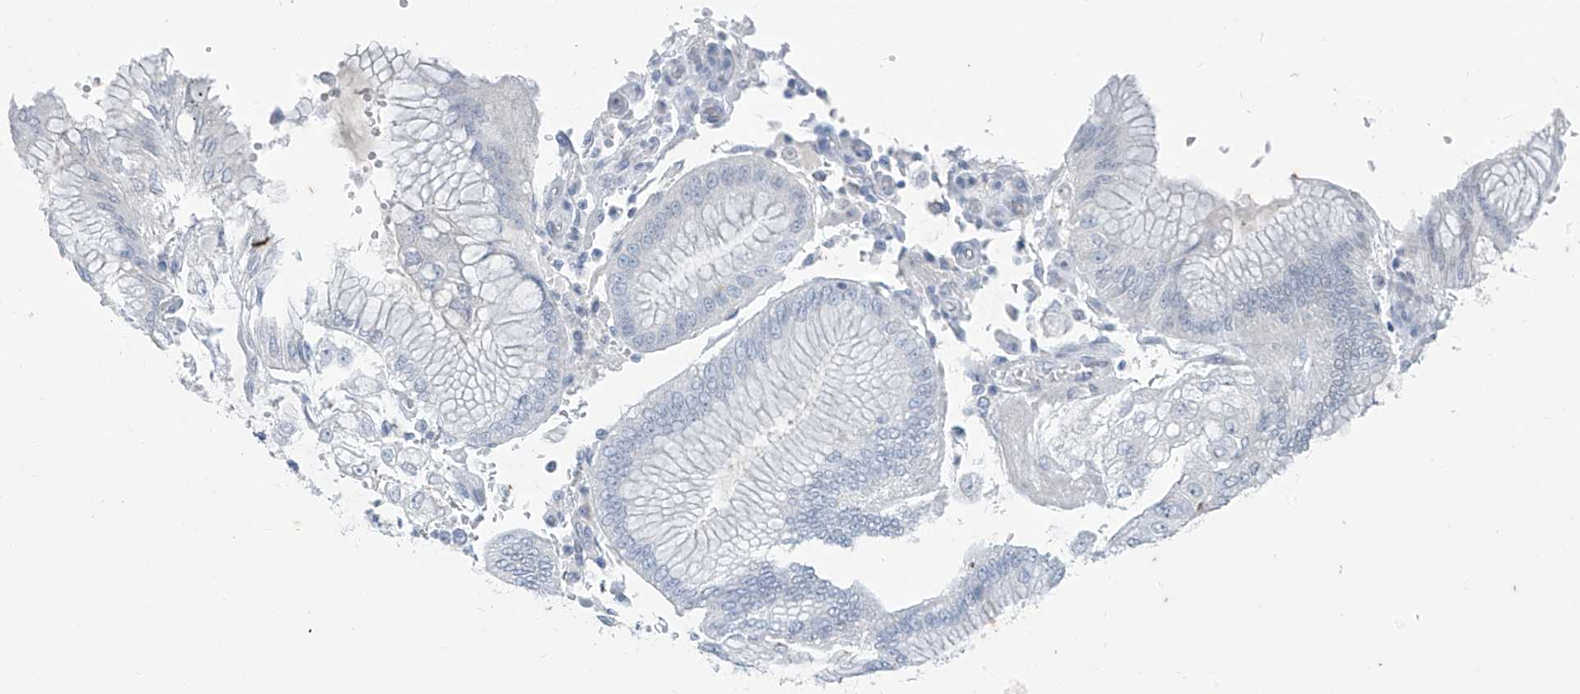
{"staining": {"intensity": "negative", "quantity": "none", "location": "none"}, "tissue": "stomach cancer", "cell_type": "Tumor cells", "image_type": "cancer", "snomed": [{"axis": "morphology", "description": "Adenocarcinoma, NOS"}, {"axis": "topography", "description": "Stomach"}], "caption": "The image shows no staining of tumor cells in adenocarcinoma (stomach).", "gene": "CX3CR1", "patient": {"sex": "male", "age": 76}}